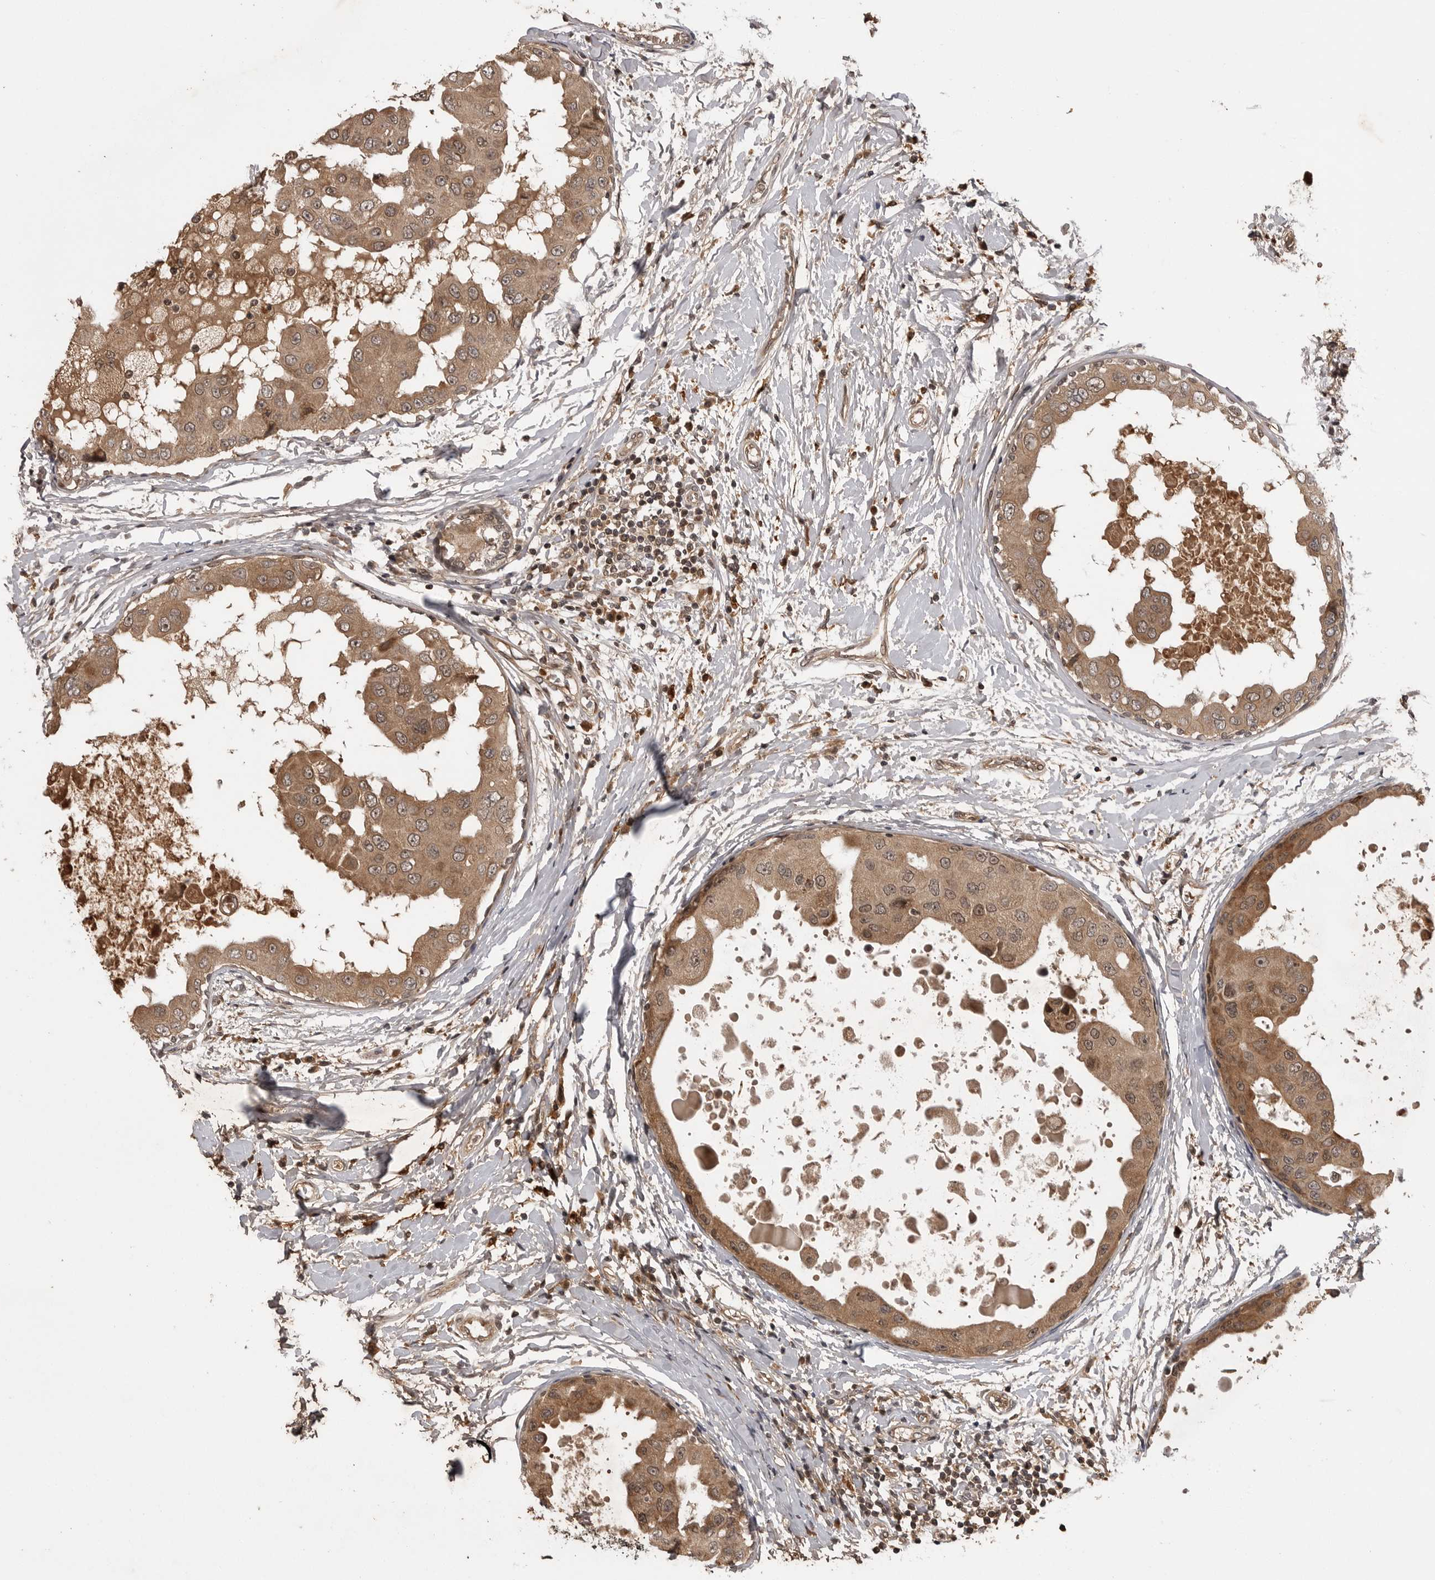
{"staining": {"intensity": "moderate", "quantity": ">75%", "location": "cytoplasmic/membranous"}, "tissue": "breast cancer", "cell_type": "Tumor cells", "image_type": "cancer", "snomed": [{"axis": "morphology", "description": "Duct carcinoma"}, {"axis": "topography", "description": "Breast"}], "caption": "A photomicrograph showing moderate cytoplasmic/membranous positivity in approximately >75% of tumor cells in breast cancer, as visualized by brown immunohistochemical staining.", "gene": "AKAP7", "patient": {"sex": "female", "age": 27}}